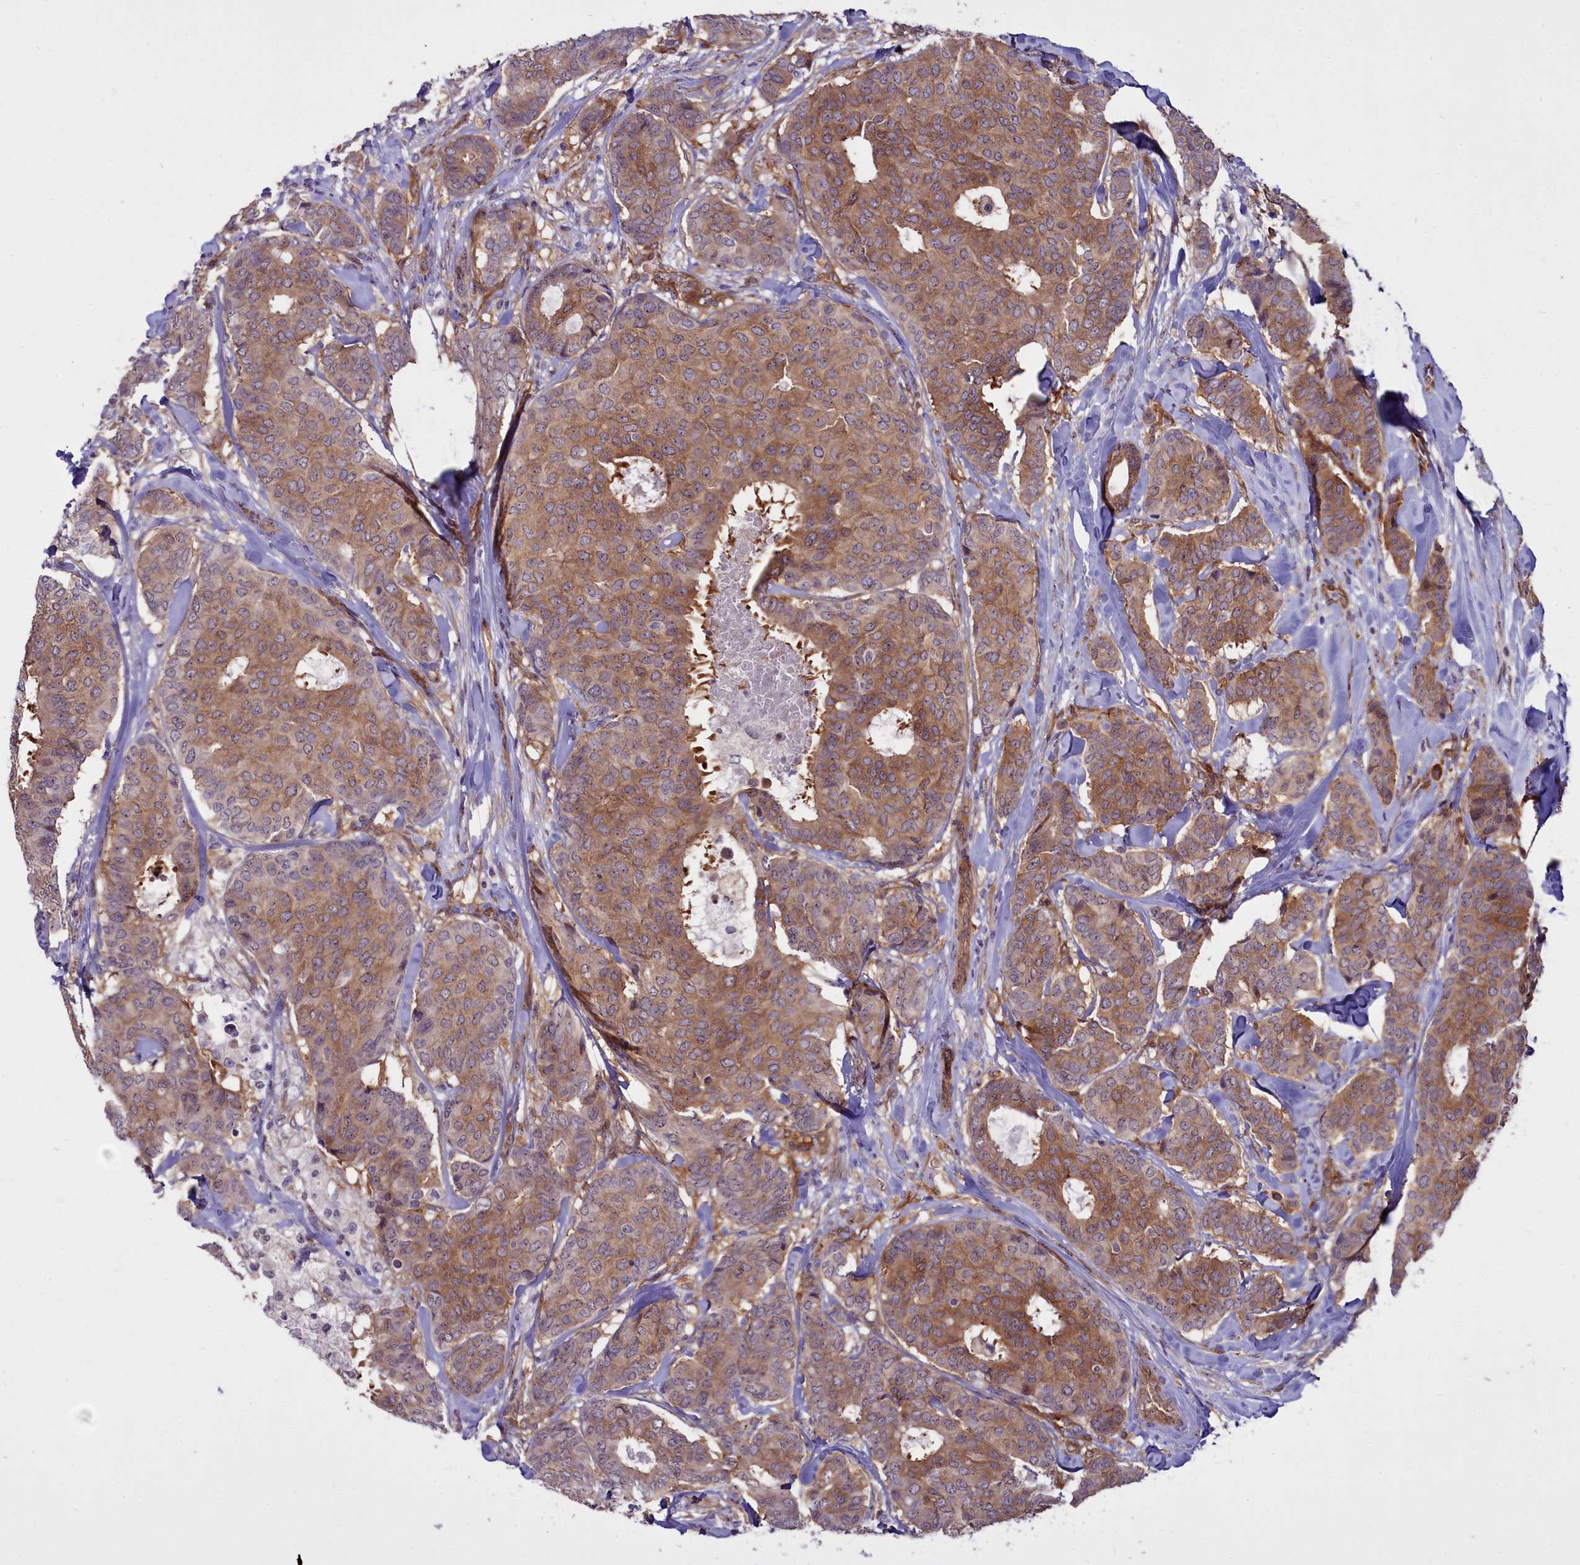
{"staining": {"intensity": "moderate", "quantity": ">75%", "location": "cytoplasmic/membranous"}, "tissue": "breast cancer", "cell_type": "Tumor cells", "image_type": "cancer", "snomed": [{"axis": "morphology", "description": "Duct carcinoma"}, {"axis": "topography", "description": "Breast"}], "caption": "Breast cancer (invasive ductal carcinoma) tissue exhibits moderate cytoplasmic/membranous positivity in about >75% of tumor cells, visualized by immunohistochemistry.", "gene": "BCAR1", "patient": {"sex": "female", "age": 75}}